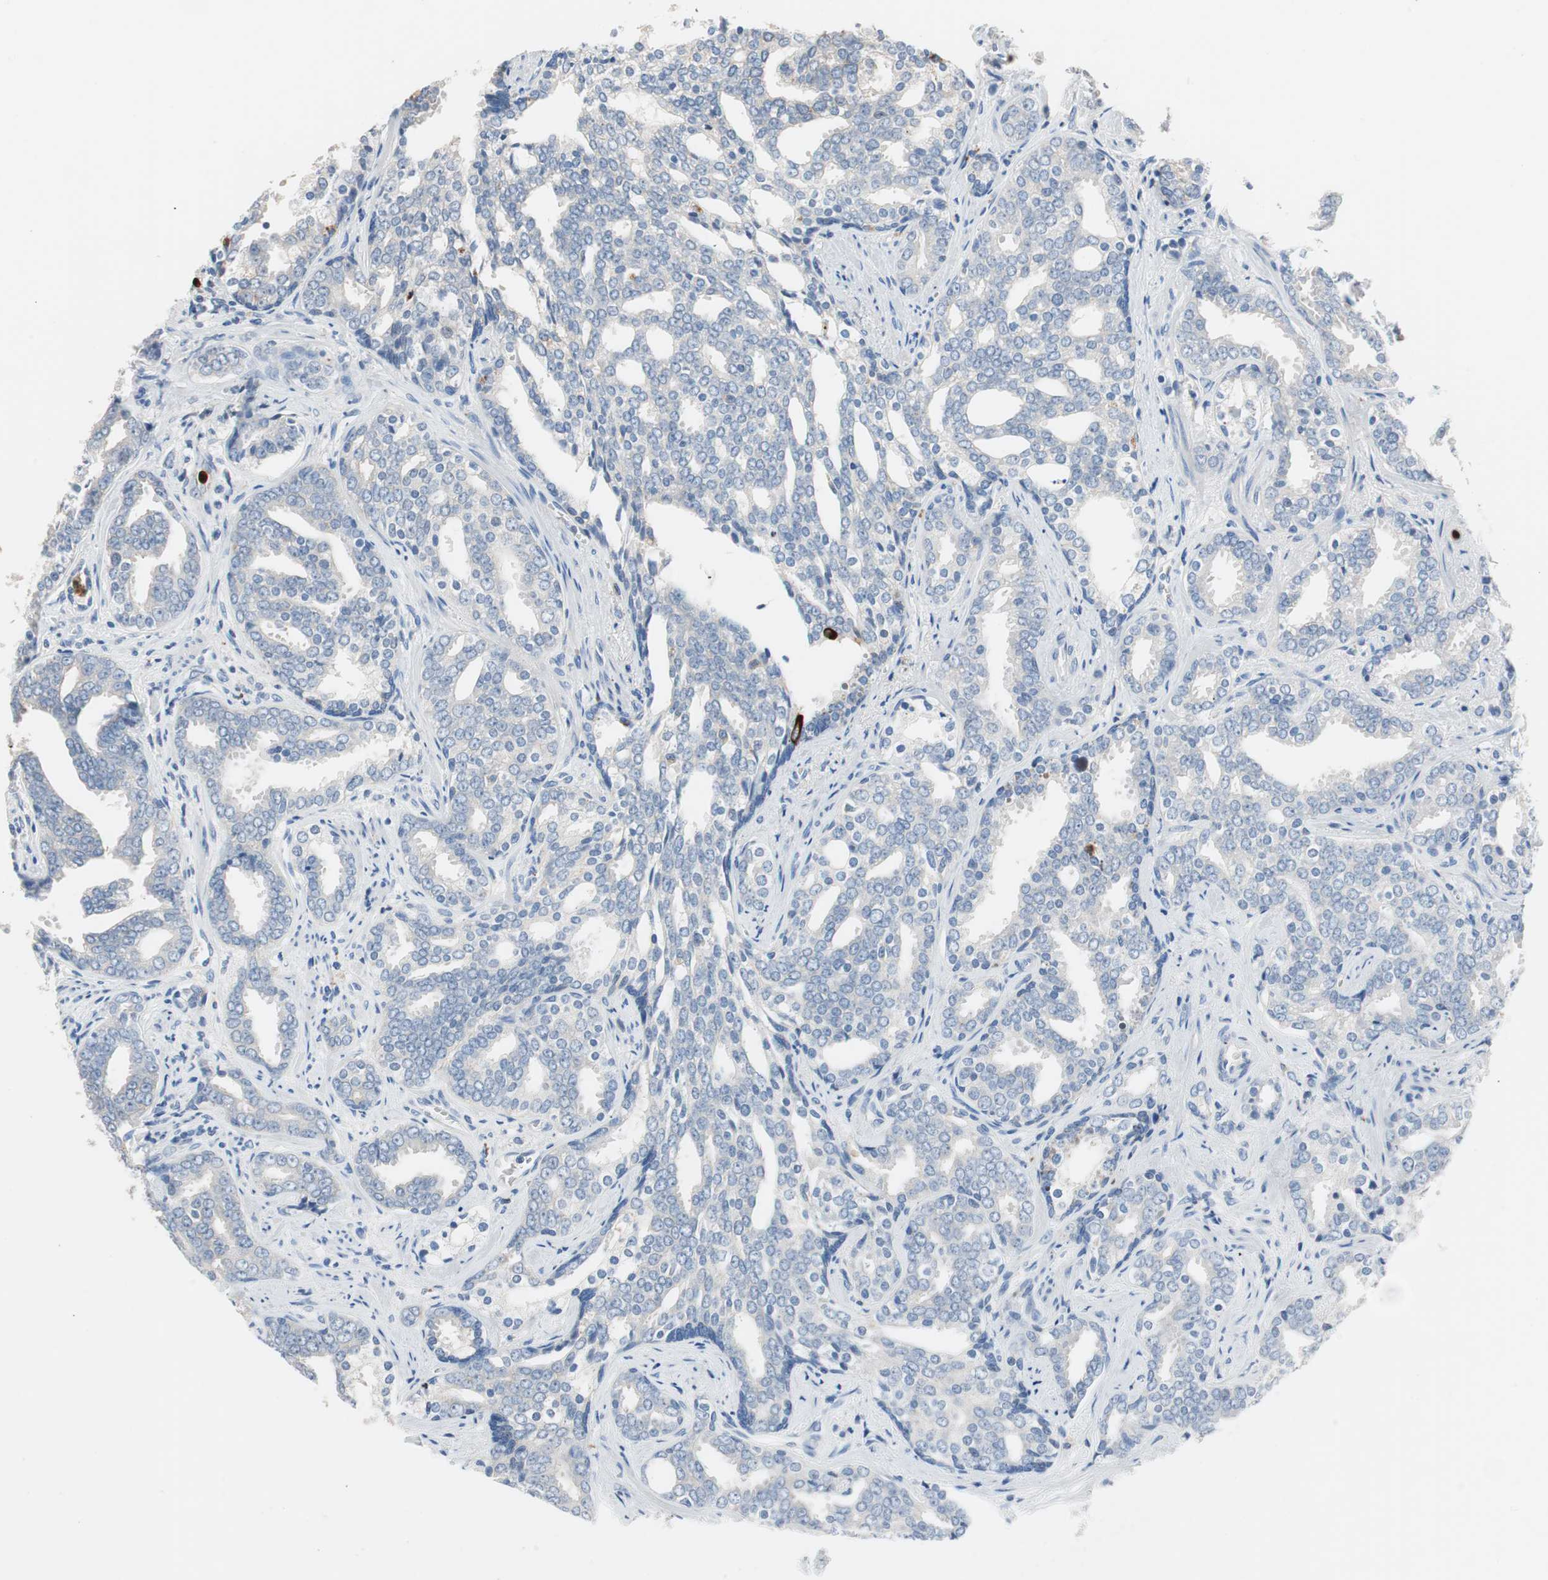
{"staining": {"intensity": "negative", "quantity": "none", "location": "none"}, "tissue": "prostate cancer", "cell_type": "Tumor cells", "image_type": "cancer", "snomed": [{"axis": "morphology", "description": "Adenocarcinoma, High grade"}, {"axis": "topography", "description": "Prostate"}], "caption": "This is an IHC photomicrograph of human prostate cancer (adenocarcinoma (high-grade)). There is no positivity in tumor cells.", "gene": "CLEC4D", "patient": {"sex": "male", "age": 67}}